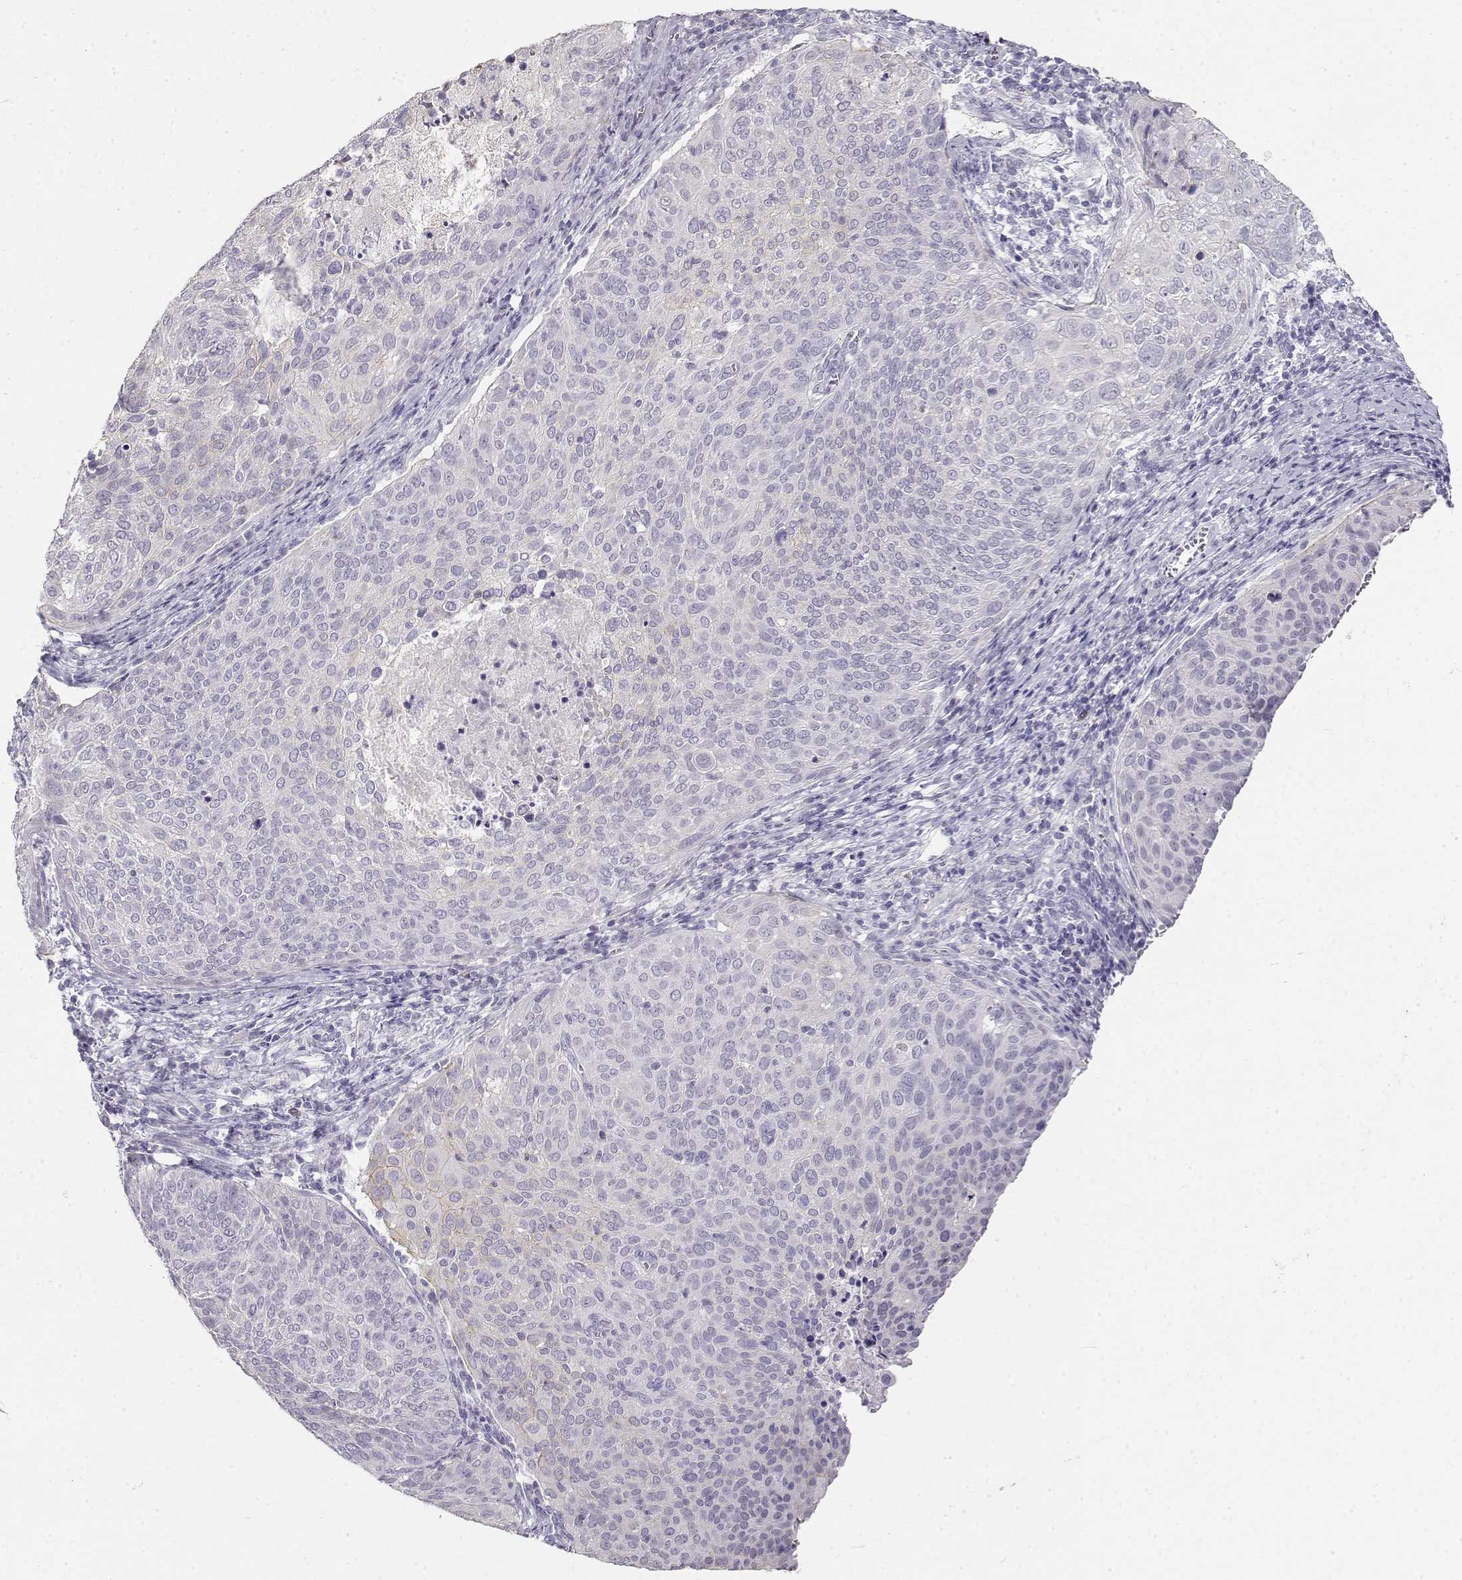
{"staining": {"intensity": "weak", "quantity": "<25%", "location": "cytoplasmic/membranous"}, "tissue": "cervical cancer", "cell_type": "Tumor cells", "image_type": "cancer", "snomed": [{"axis": "morphology", "description": "Squamous cell carcinoma, NOS"}, {"axis": "topography", "description": "Cervix"}], "caption": "Photomicrograph shows no significant protein staining in tumor cells of squamous cell carcinoma (cervical).", "gene": "NUTM1", "patient": {"sex": "female", "age": 39}}